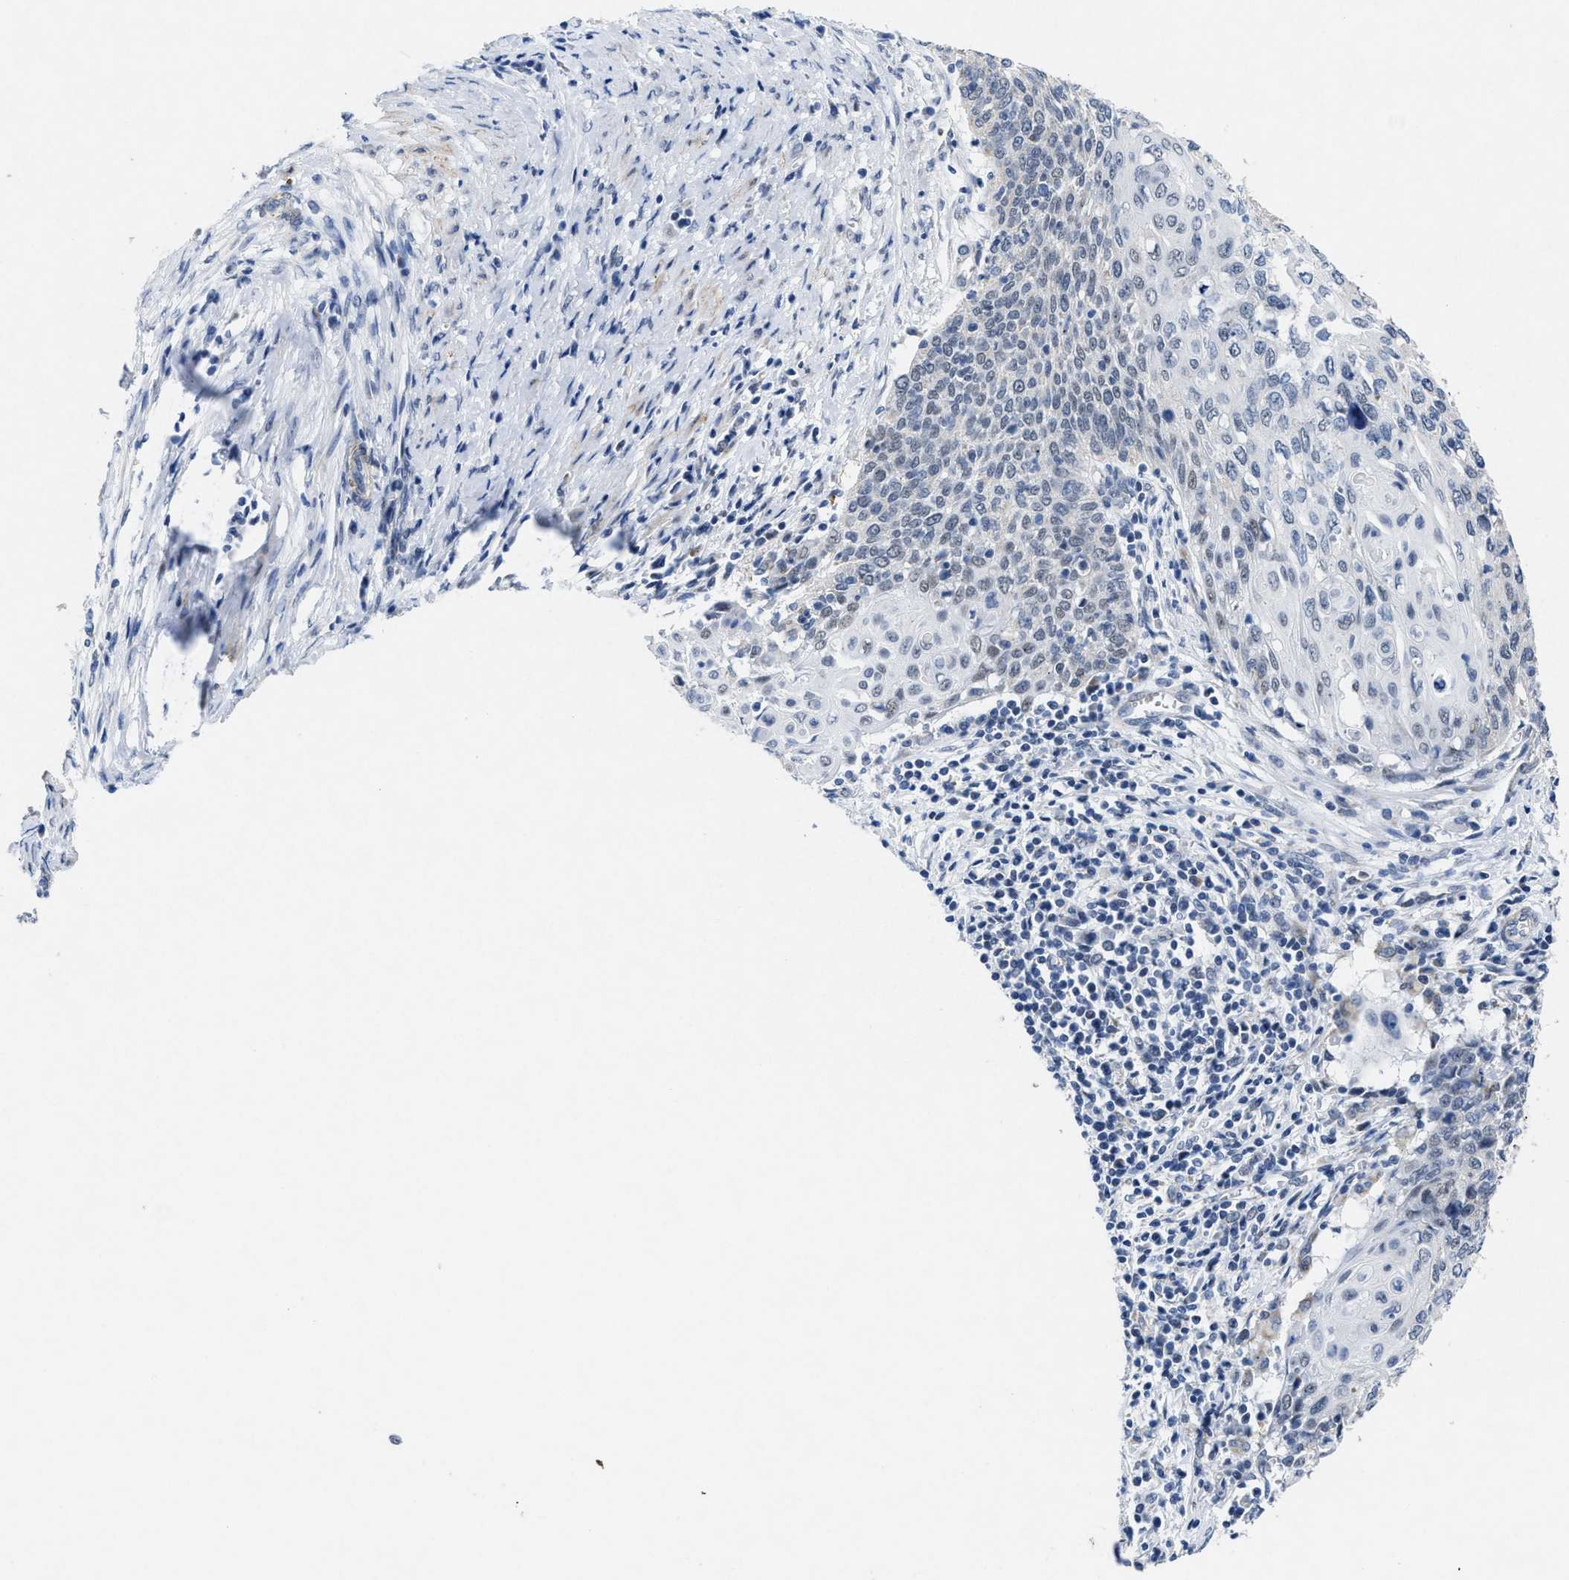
{"staining": {"intensity": "weak", "quantity": "<25%", "location": "nuclear"}, "tissue": "cervical cancer", "cell_type": "Tumor cells", "image_type": "cancer", "snomed": [{"axis": "morphology", "description": "Squamous cell carcinoma, NOS"}, {"axis": "topography", "description": "Cervix"}], "caption": "An image of human cervical squamous cell carcinoma is negative for staining in tumor cells.", "gene": "ID3", "patient": {"sex": "female", "age": 39}}